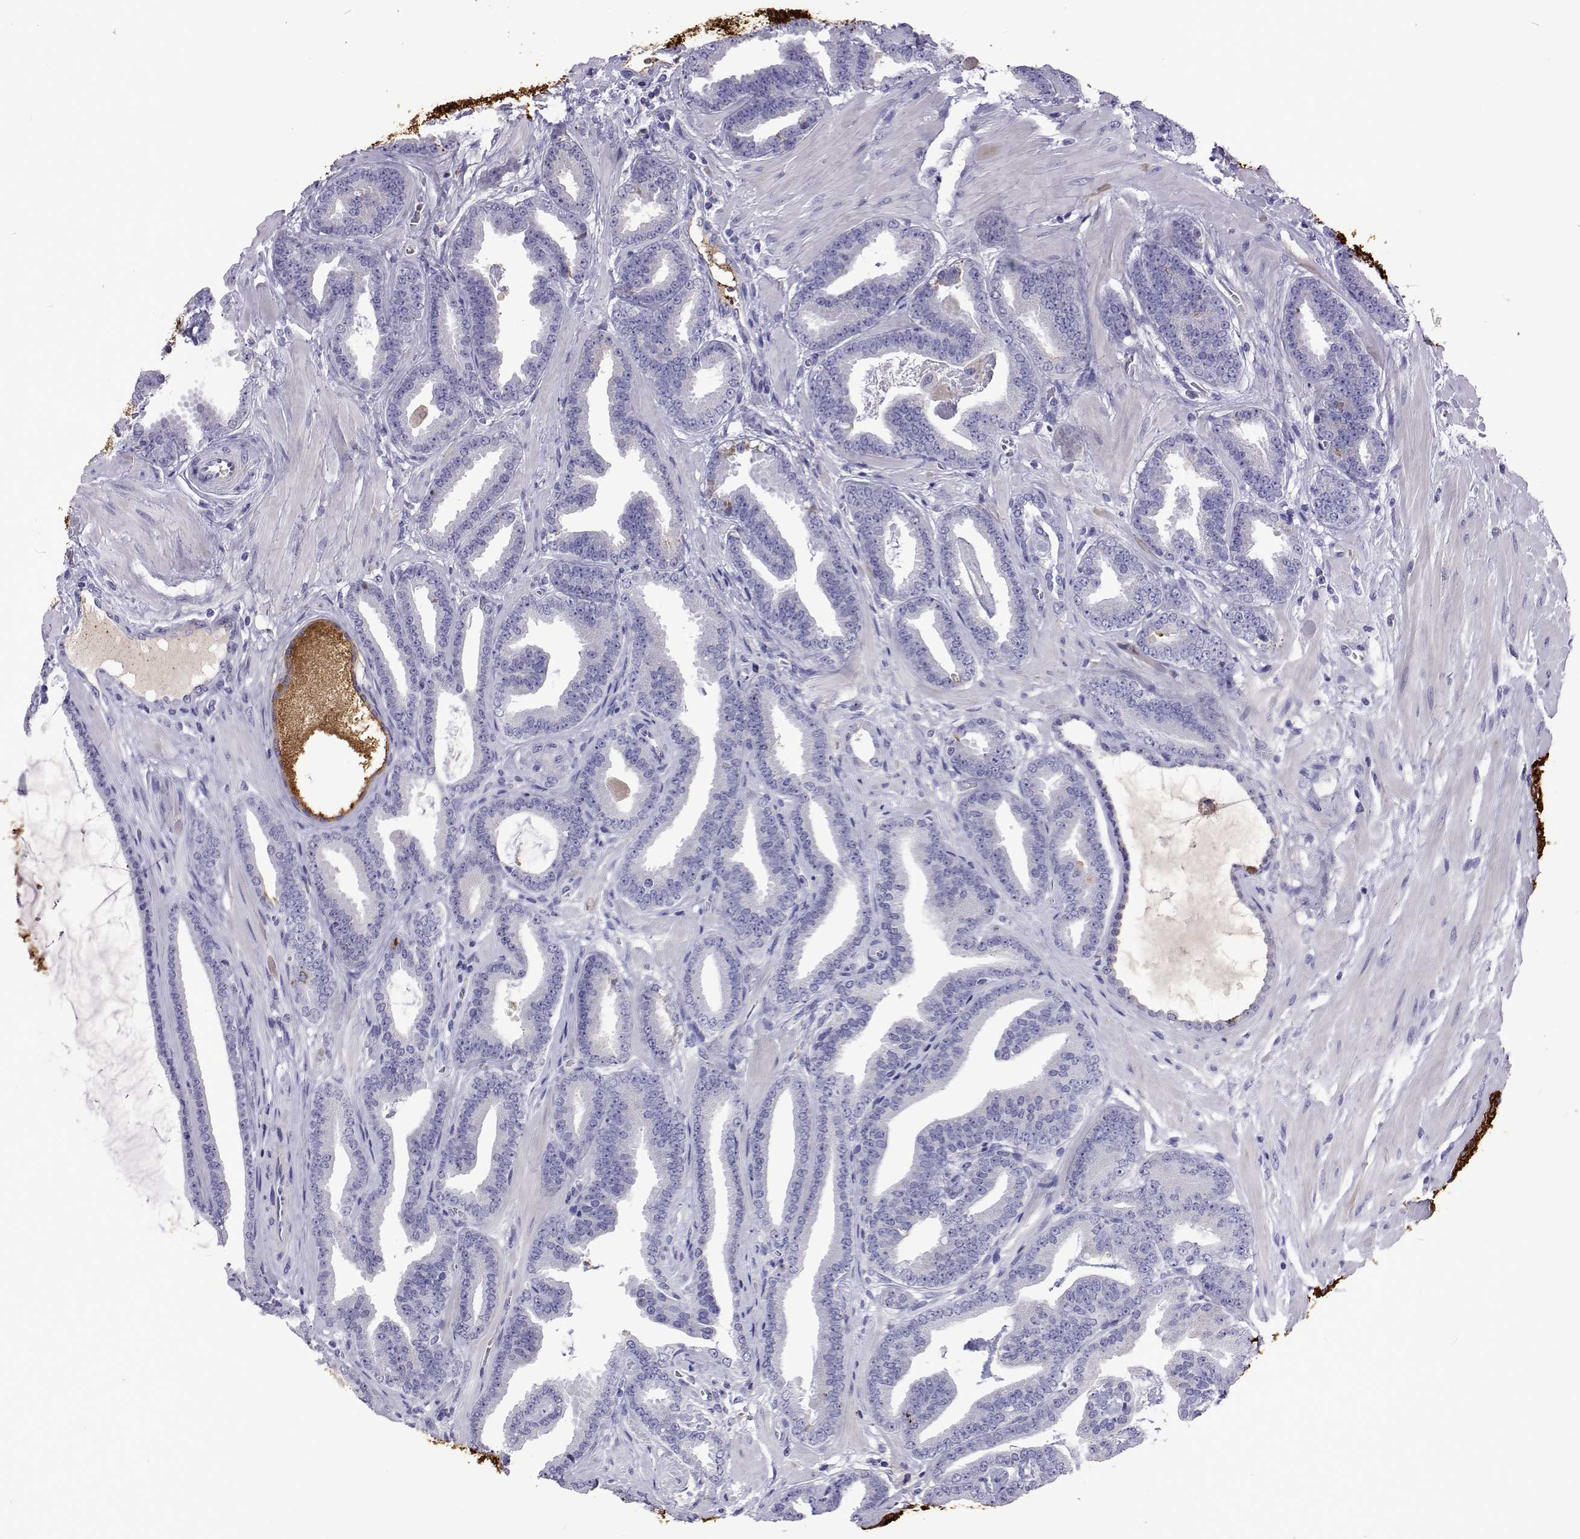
{"staining": {"intensity": "negative", "quantity": "none", "location": "none"}, "tissue": "prostate cancer", "cell_type": "Tumor cells", "image_type": "cancer", "snomed": [{"axis": "morphology", "description": "Adenocarcinoma, Low grade"}, {"axis": "topography", "description": "Prostate"}], "caption": "IHC micrograph of human adenocarcinoma (low-grade) (prostate) stained for a protein (brown), which exhibits no staining in tumor cells. (Stains: DAB (3,3'-diaminobenzidine) immunohistochemistry with hematoxylin counter stain, Microscopy: brightfield microscopy at high magnification).", "gene": "UMODL1", "patient": {"sex": "male", "age": 63}}